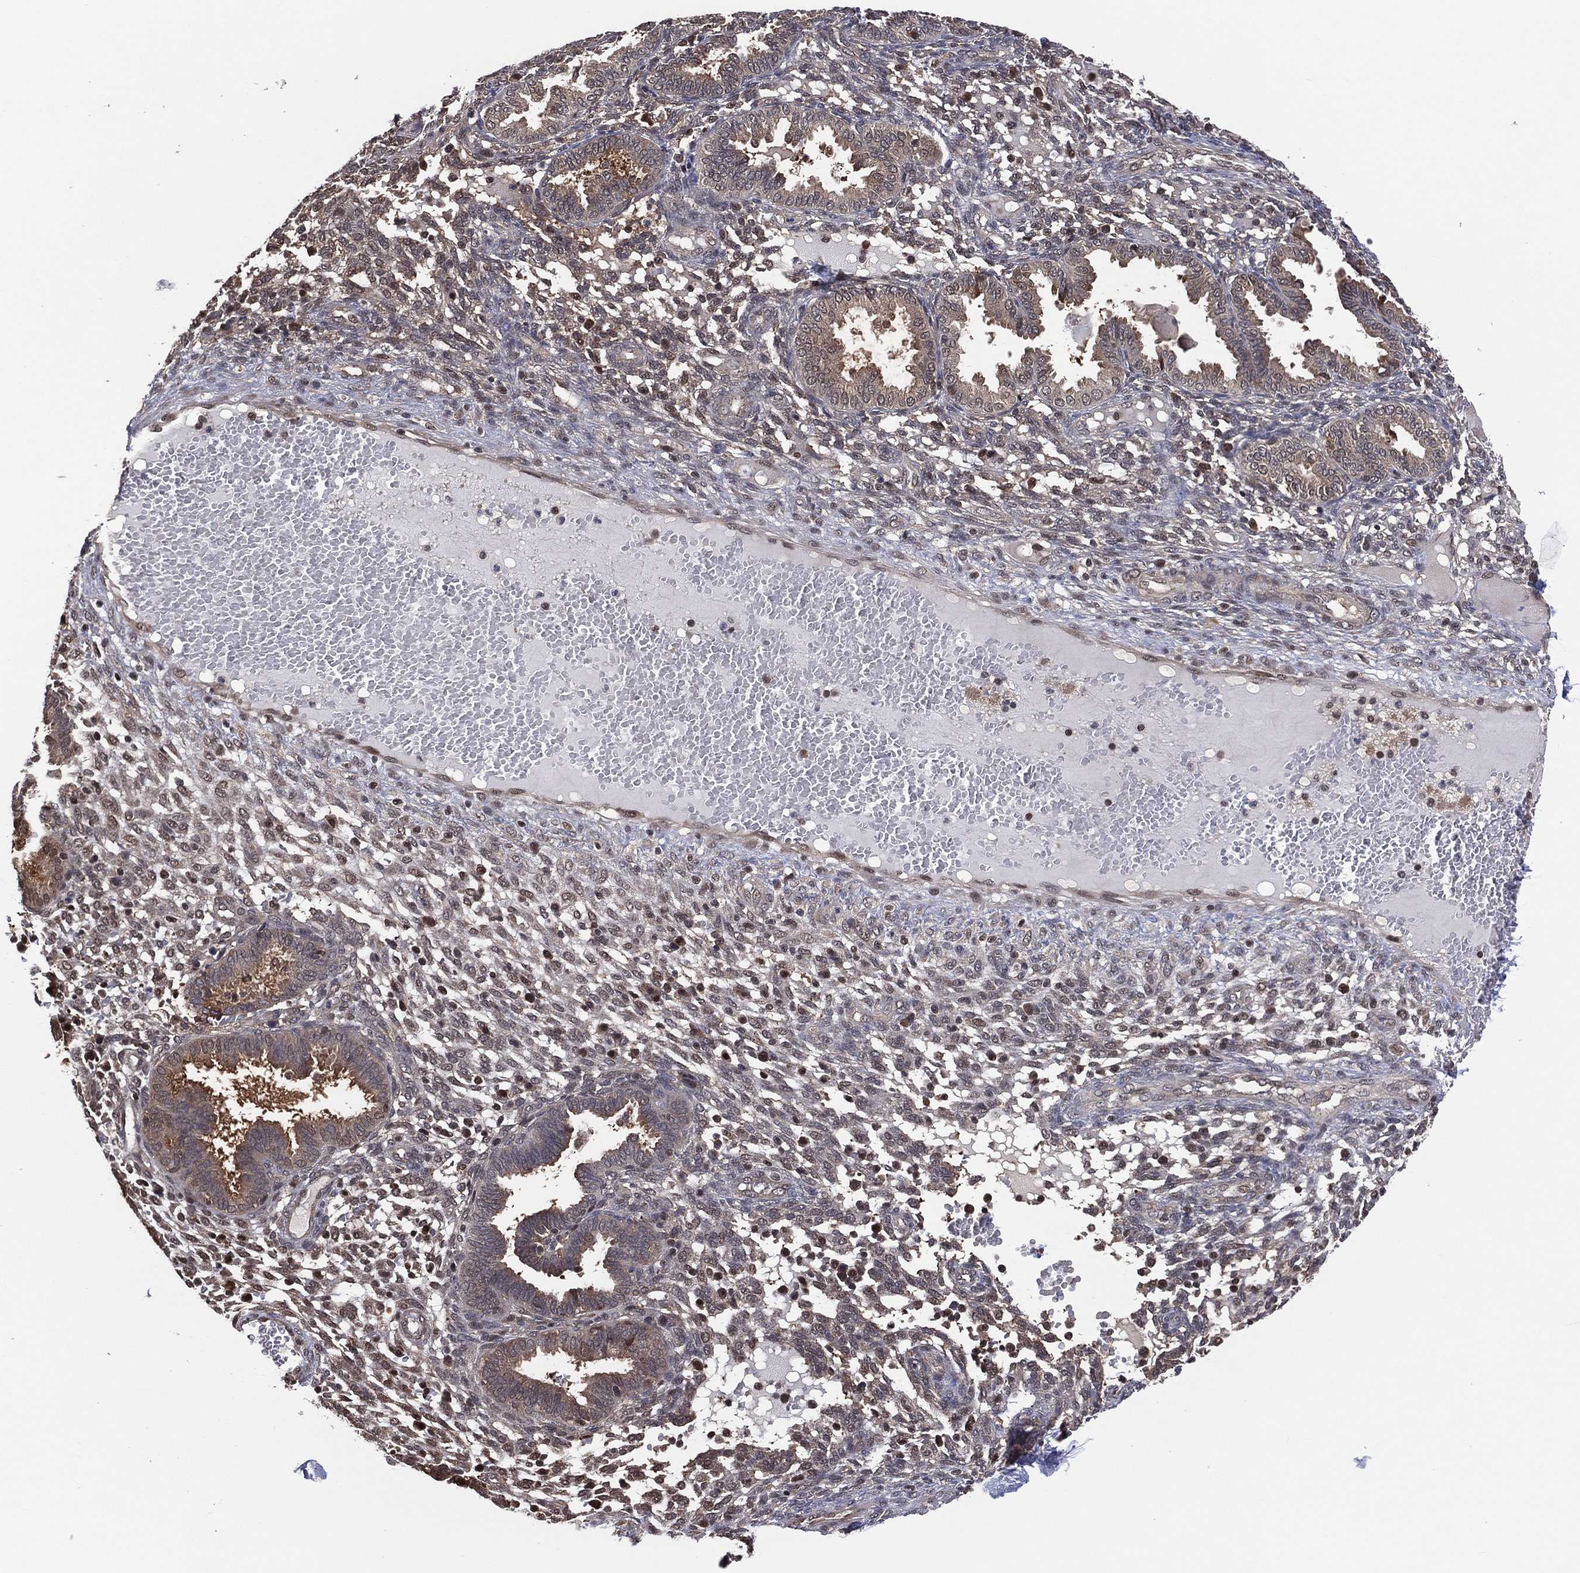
{"staining": {"intensity": "negative", "quantity": "none", "location": "none"}, "tissue": "endometrium", "cell_type": "Cells in endometrial stroma", "image_type": "normal", "snomed": [{"axis": "morphology", "description": "Normal tissue, NOS"}, {"axis": "topography", "description": "Endometrium"}], "caption": "The histopathology image exhibits no staining of cells in endometrial stroma in benign endometrium. The staining is performed using DAB brown chromogen with nuclei counter-stained in using hematoxylin.", "gene": "ICOSLG", "patient": {"sex": "female", "age": 42}}